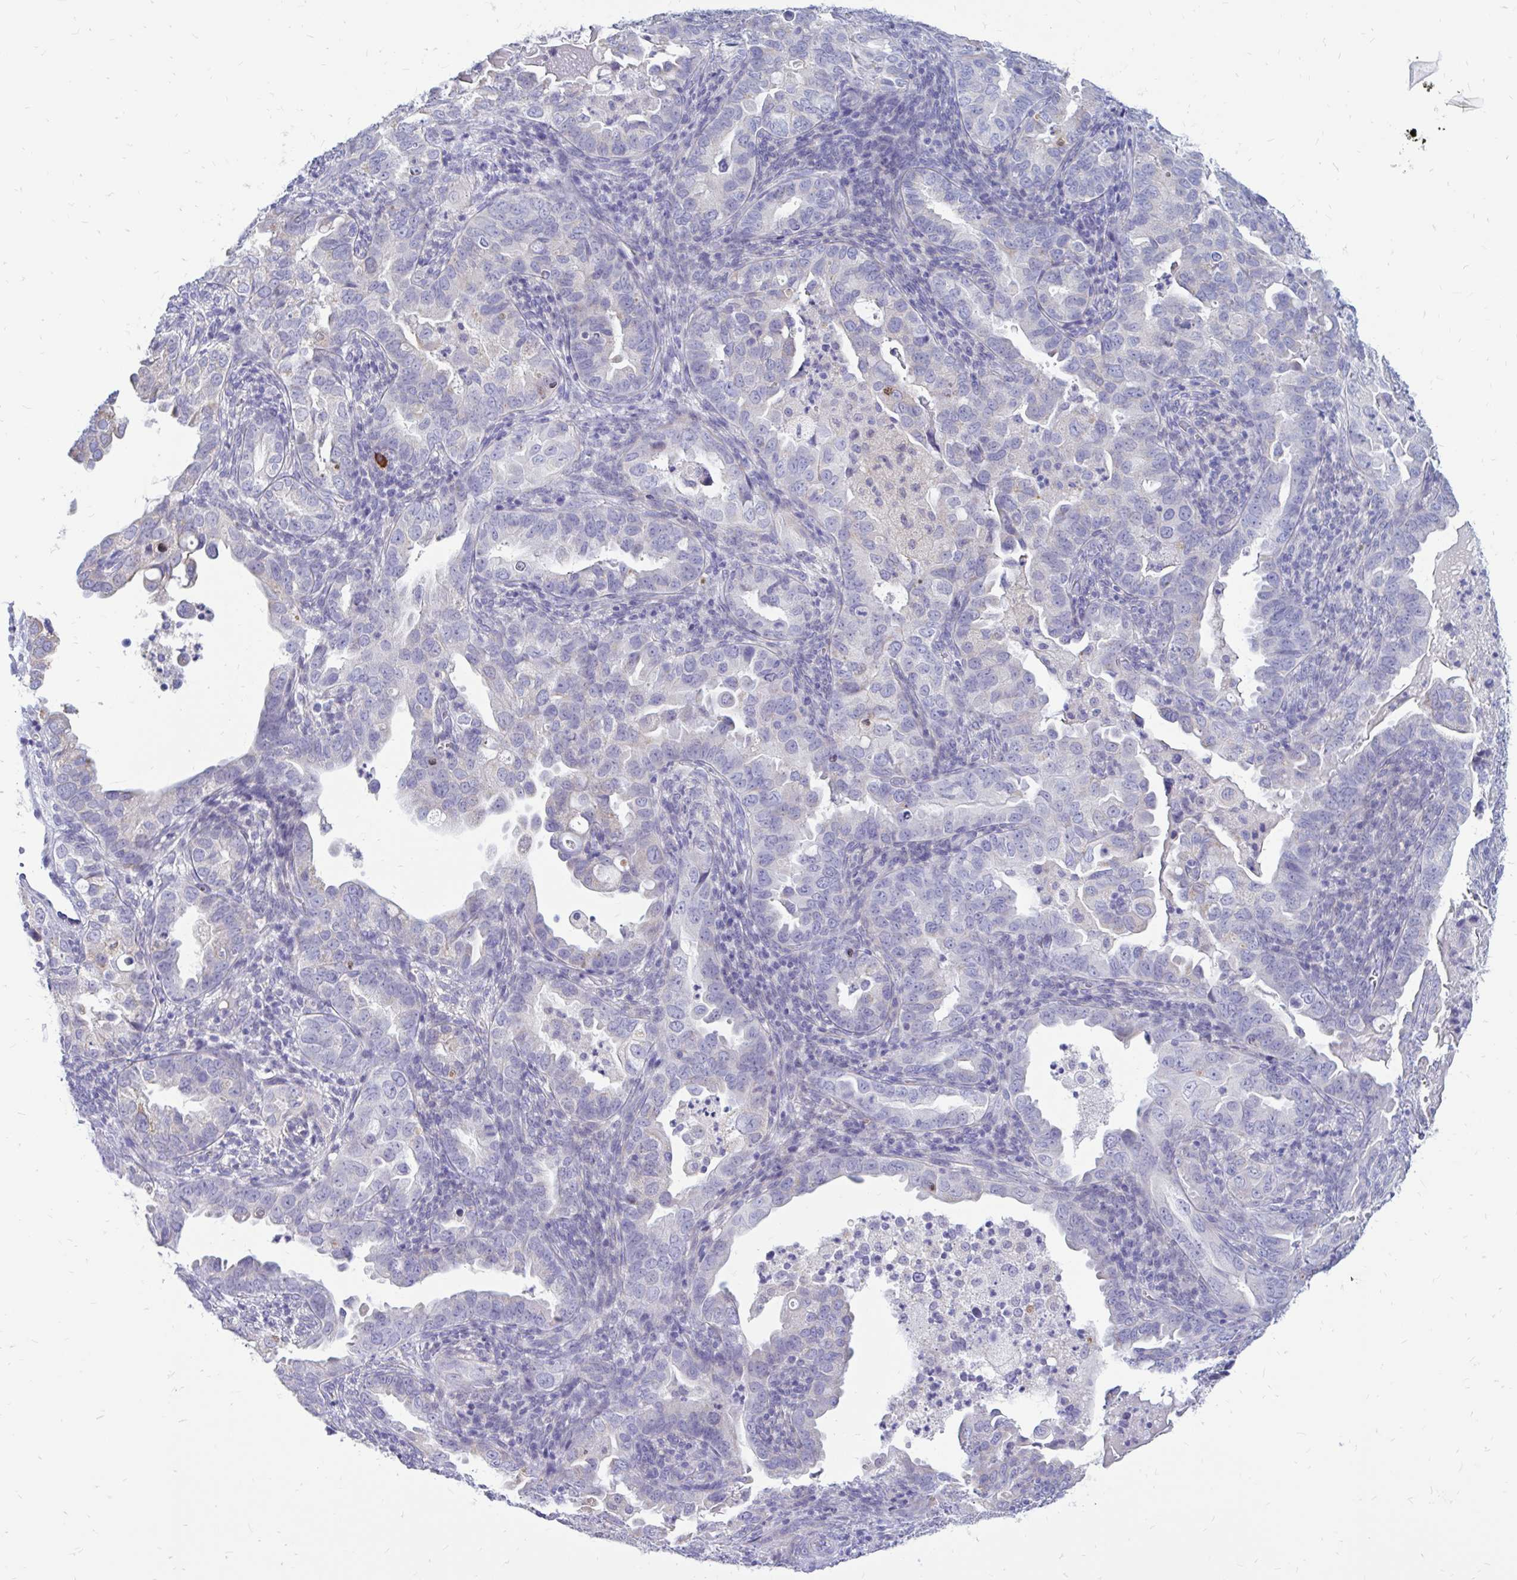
{"staining": {"intensity": "negative", "quantity": "none", "location": "none"}, "tissue": "endometrial cancer", "cell_type": "Tumor cells", "image_type": "cancer", "snomed": [{"axis": "morphology", "description": "Adenocarcinoma, NOS"}, {"axis": "topography", "description": "Endometrium"}], "caption": "Endometrial adenocarcinoma stained for a protein using immunohistochemistry (IHC) exhibits no positivity tumor cells.", "gene": "IGSF5", "patient": {"sex": "female", "age": 57}}